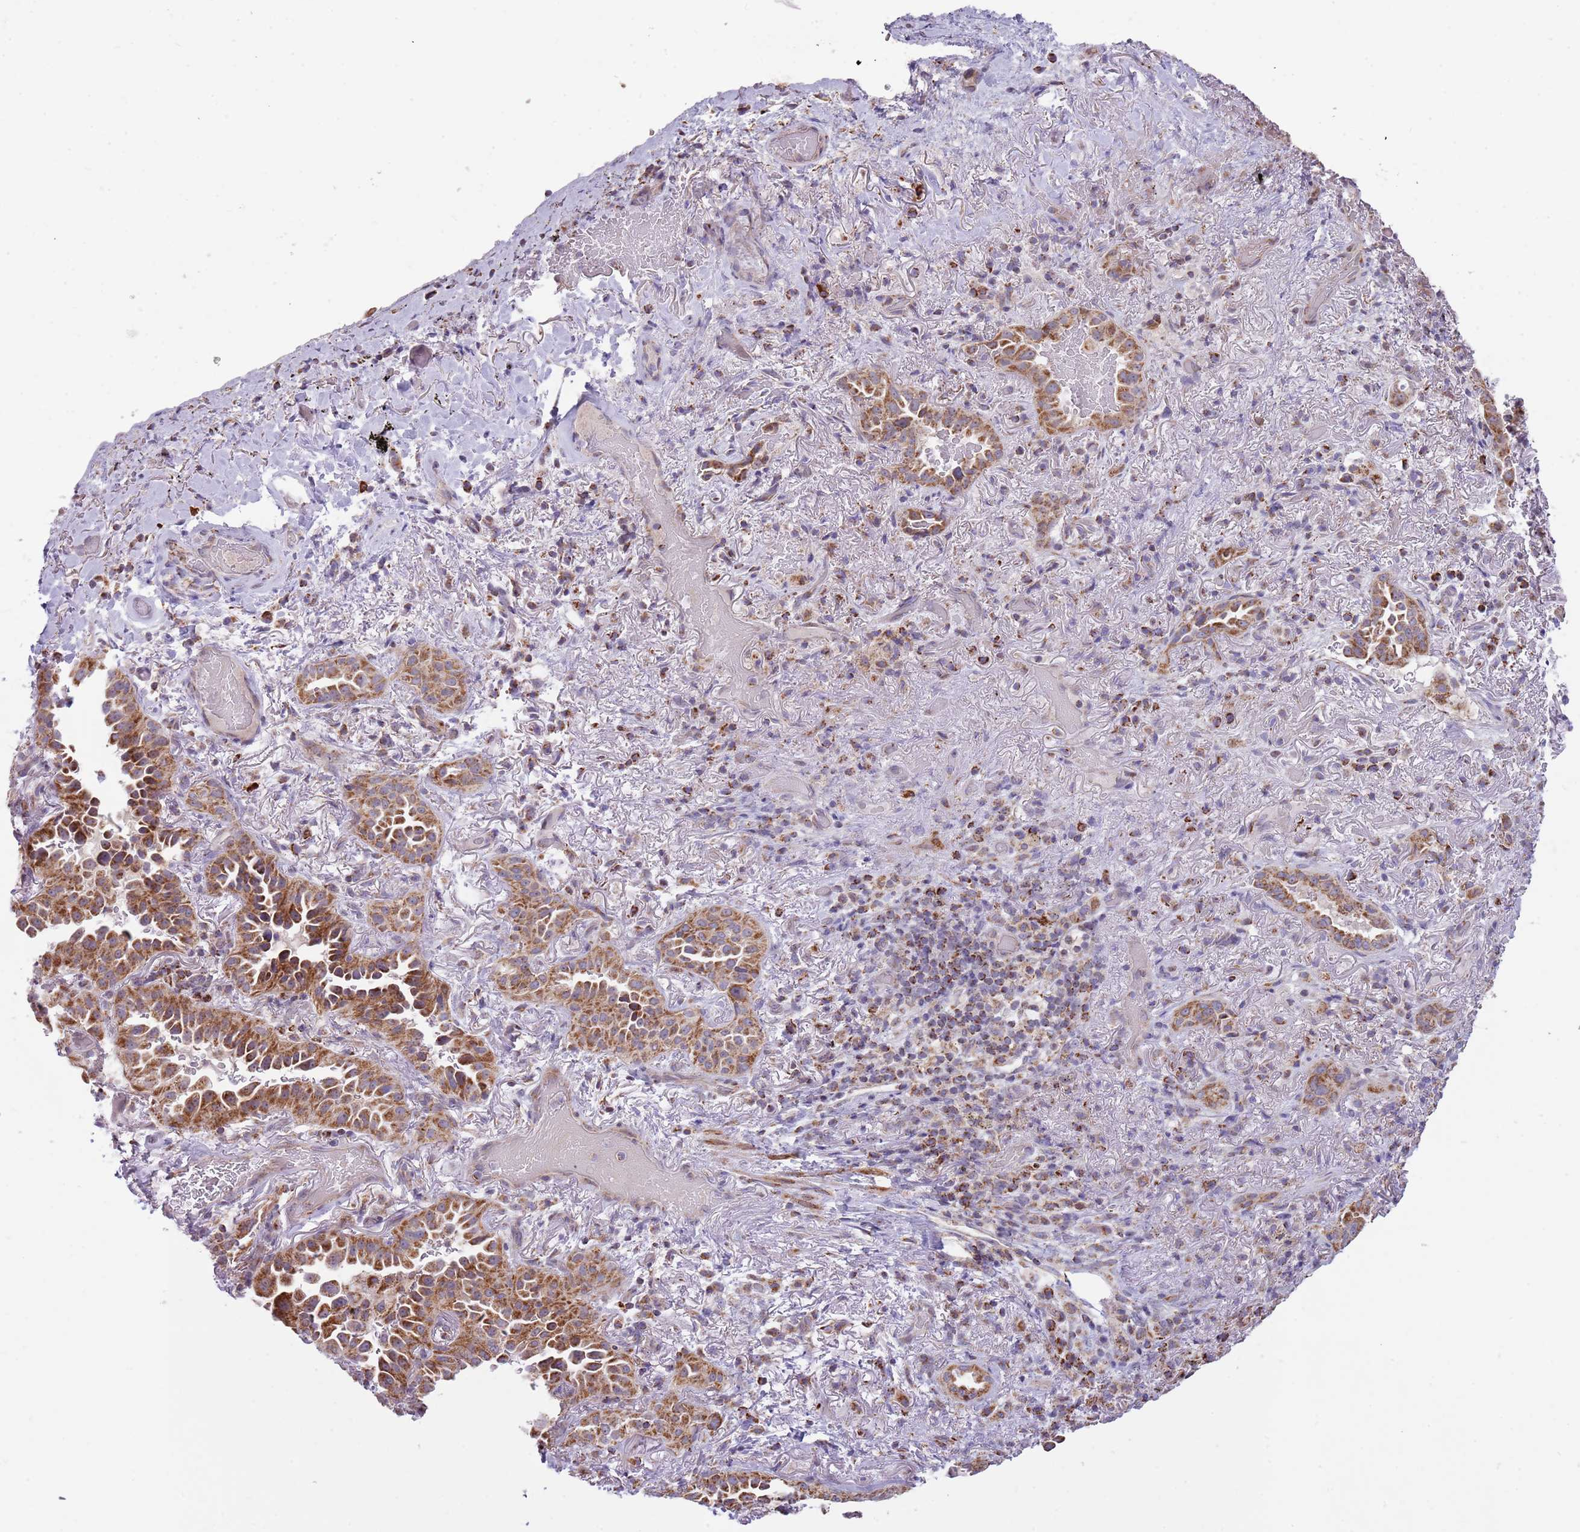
{"staining": {"intensity": "strong", "quantity": ">75%", "location": "cytoplasmic/membranous"}, "tissue": "lung cancer", "cell_type": "Tumor cells", "image_type": "cancer", "snomed": [{"axis": "morphology", "description": "Adenocarcinoma, NOS"}, {"axis": "topography", "description": "Lung"}], "caption": "Adenocarcinoma (lung) was stained to show a protein in brown. There is high levels of strong cytoplasmic/membranous expression in about >75% of tumor cells.", "gene": "LHX6", "patient": {"sex": "female", "age": 69}}